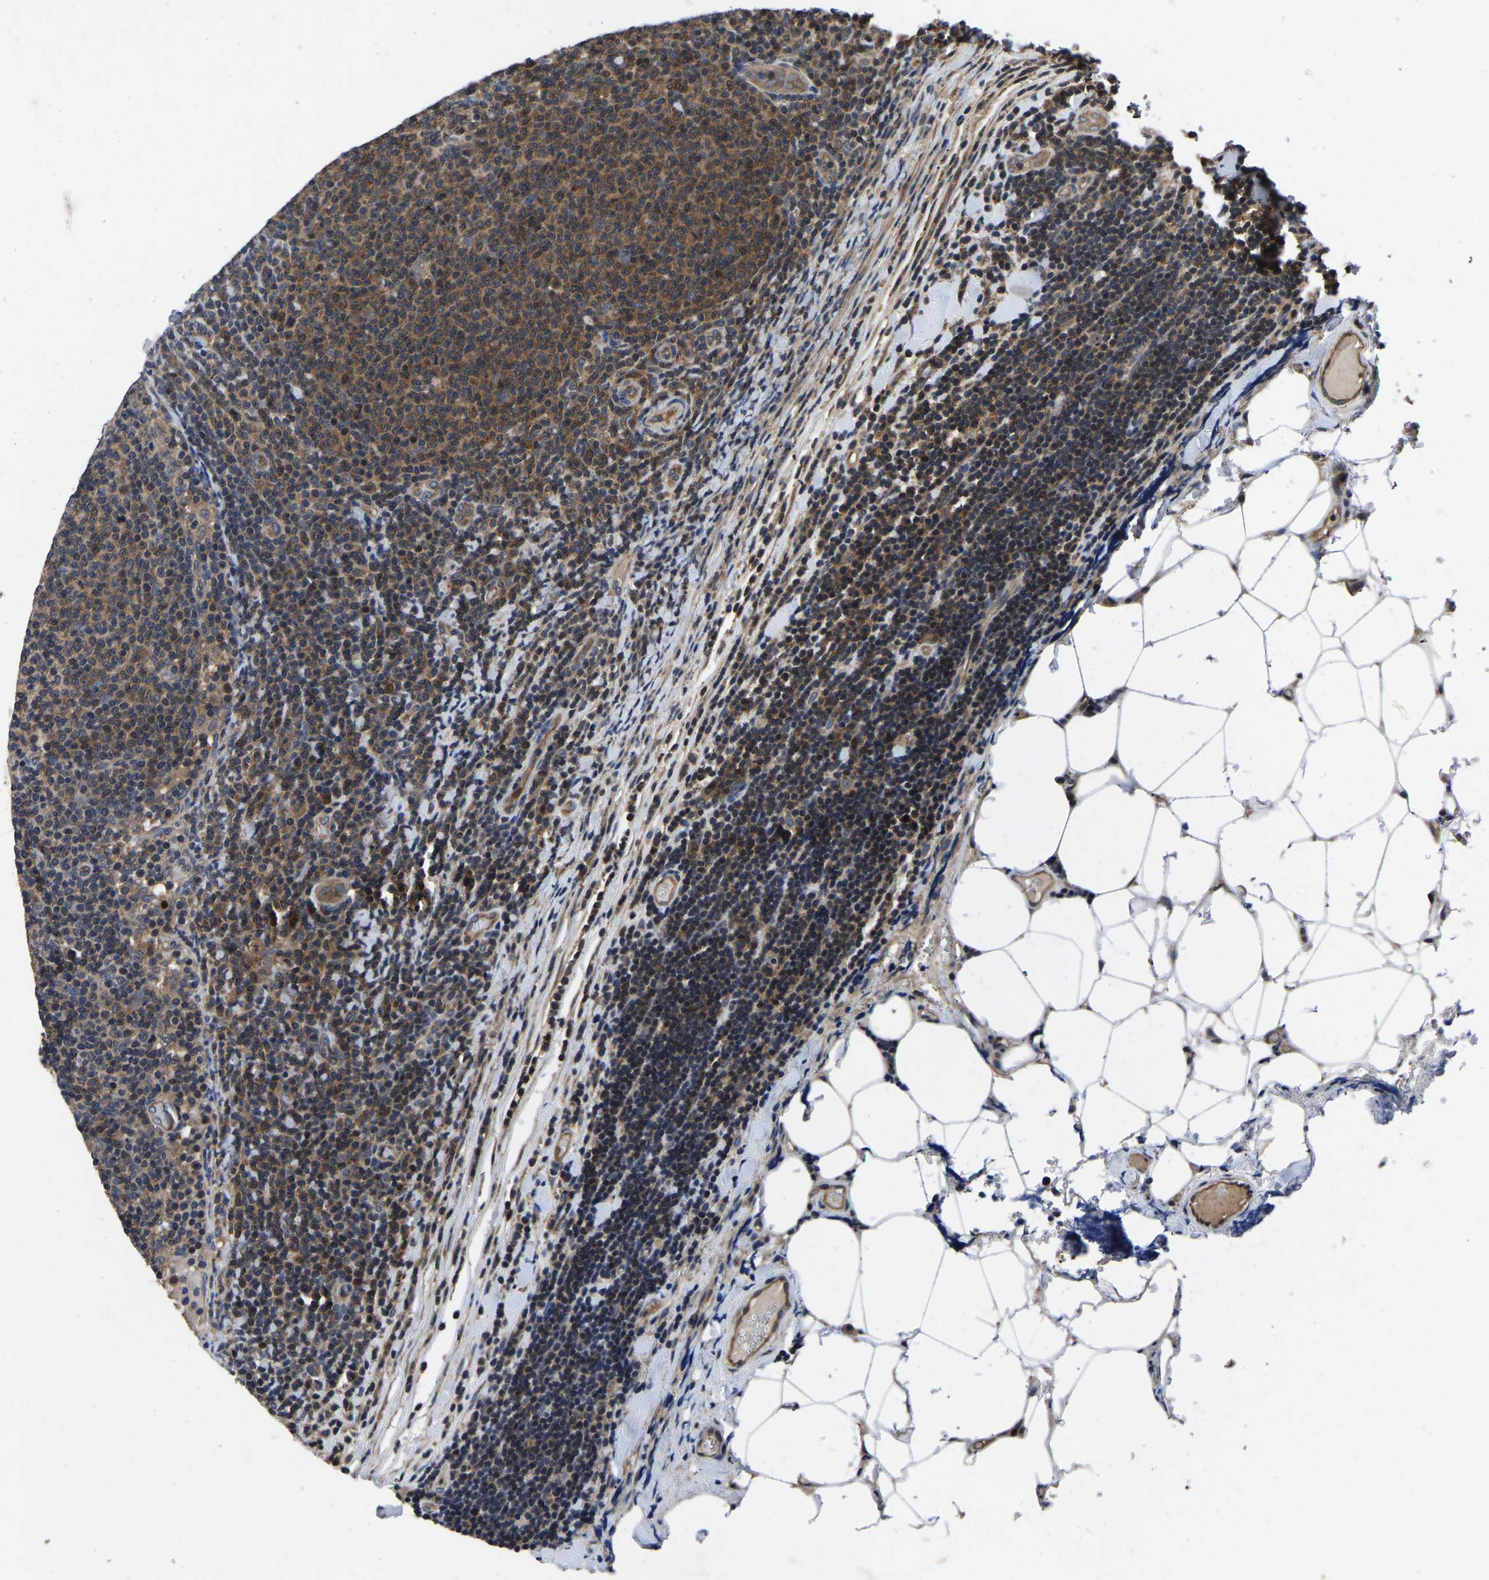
{"staining": {"intensity": "moderate", "quantity": ">75%", "location": "cytoplasmic/membranous"}, "tissue": "lymphoma", "cell_type": "Tumor cells", "image_type": "cancer", "snomed": [{"axis": "morphology", "description": "Malignant lymphoma, non-Hodgkin's type, Low grade"}, {"axis": "topography", "description": "Lymph node"}], "caption": "Protein expression analysis of human lymphoma reveals moderate cytoplasmic/membranous staining in approximately >75% of tumor cells.", "gene": "FGD5", "patient": {"sex": "male", "age": 66}}